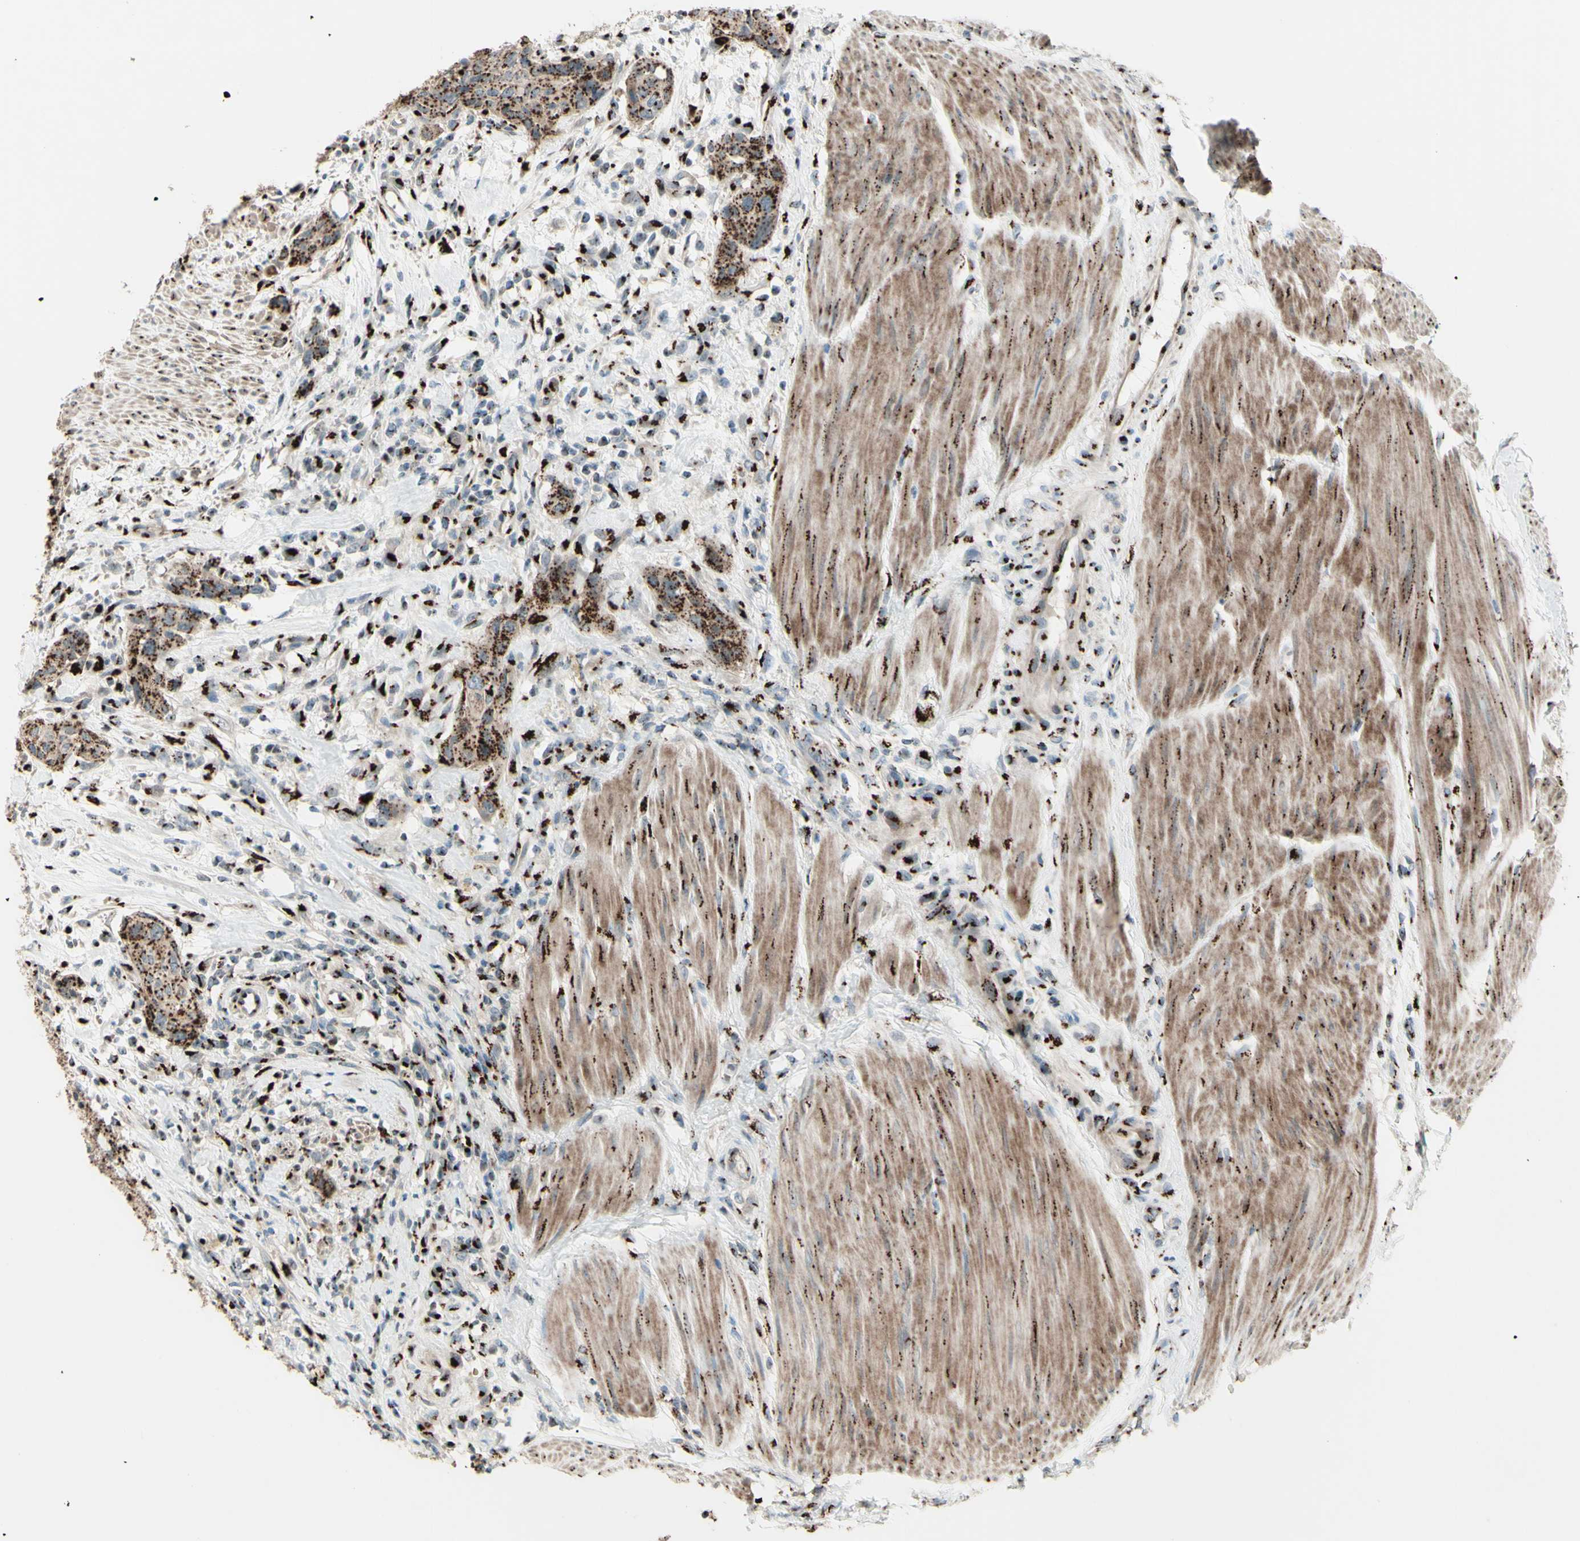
{"staining": {"intensity": "moderate", "quantity": ">75%", "location": "cytoplasmic/membranous"}, "tissue": "urothelial cancer", "cell_type": "Tumor cells", "image_type": "cancer", "snomed": [{"axis": "morphology", "description": "Urothelial carcinoma, High grade"}, {"axis": "topography", "description": "Urinary bladder"}], "caption": "DAB immunohistochemical staining of human urothelial cancer exhibits moderate cytoplasmic/membranous protein positivity in about >75% of tumor cells.", "gene": "BPNT2", "patient": {"sex": "male", "age": 35}}